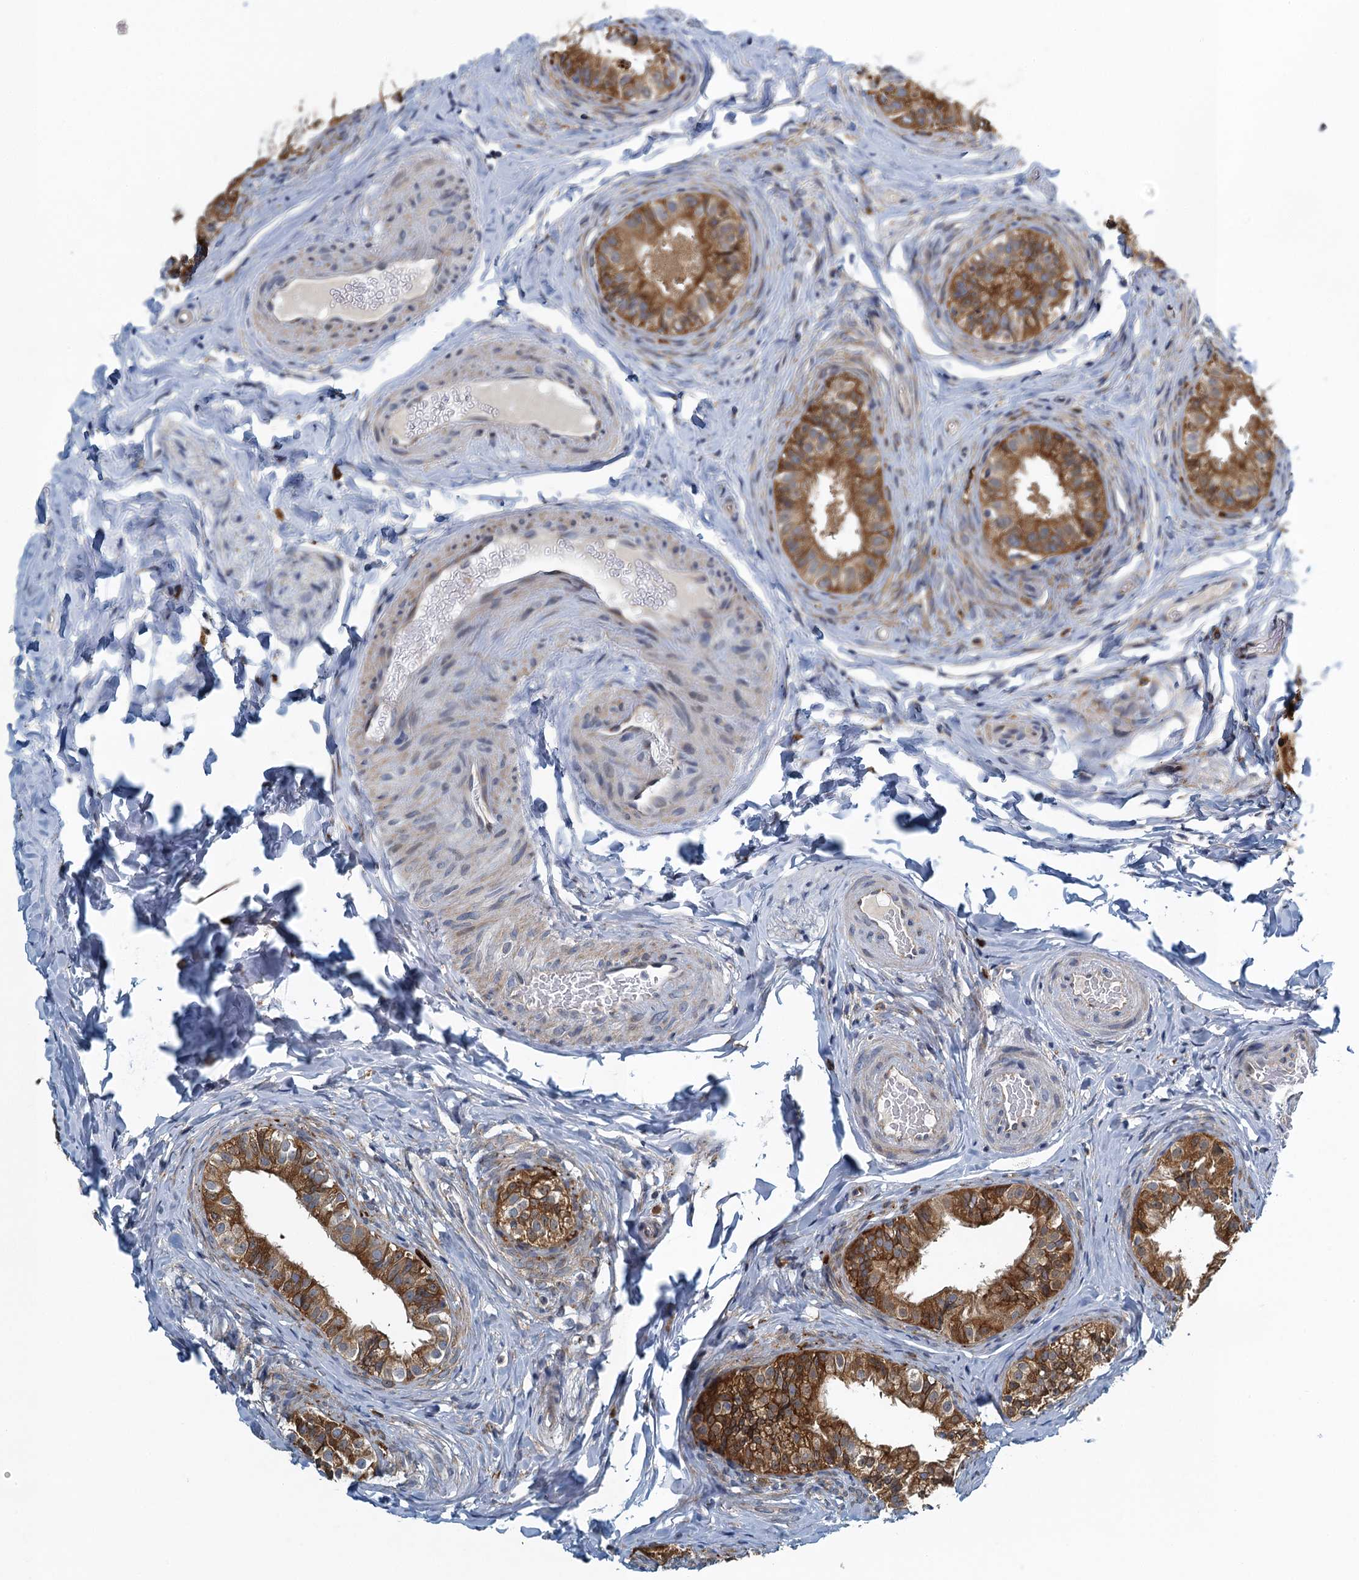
{"staining": {"intensity": "strong", "quantity": ">75%", "location": "cytoplasmic/membranous"}, "tissue": "epididymis", "cell_type": "Glandular cells", "image_type": "normal", "snomed": [{"axis": "morphology", "description": "Normal tissue, NOS"}, {"axis": "topography", "description": "Epididymis"}], "caption": "Approximately >75% of glandular cells in unremarkable epididymis show strong cytoplasmic/membranous protein staining as visualized by brown immunohistochemical staining.", "gene": "ALG2", "patient": {"sex": "male", "age": 49}}